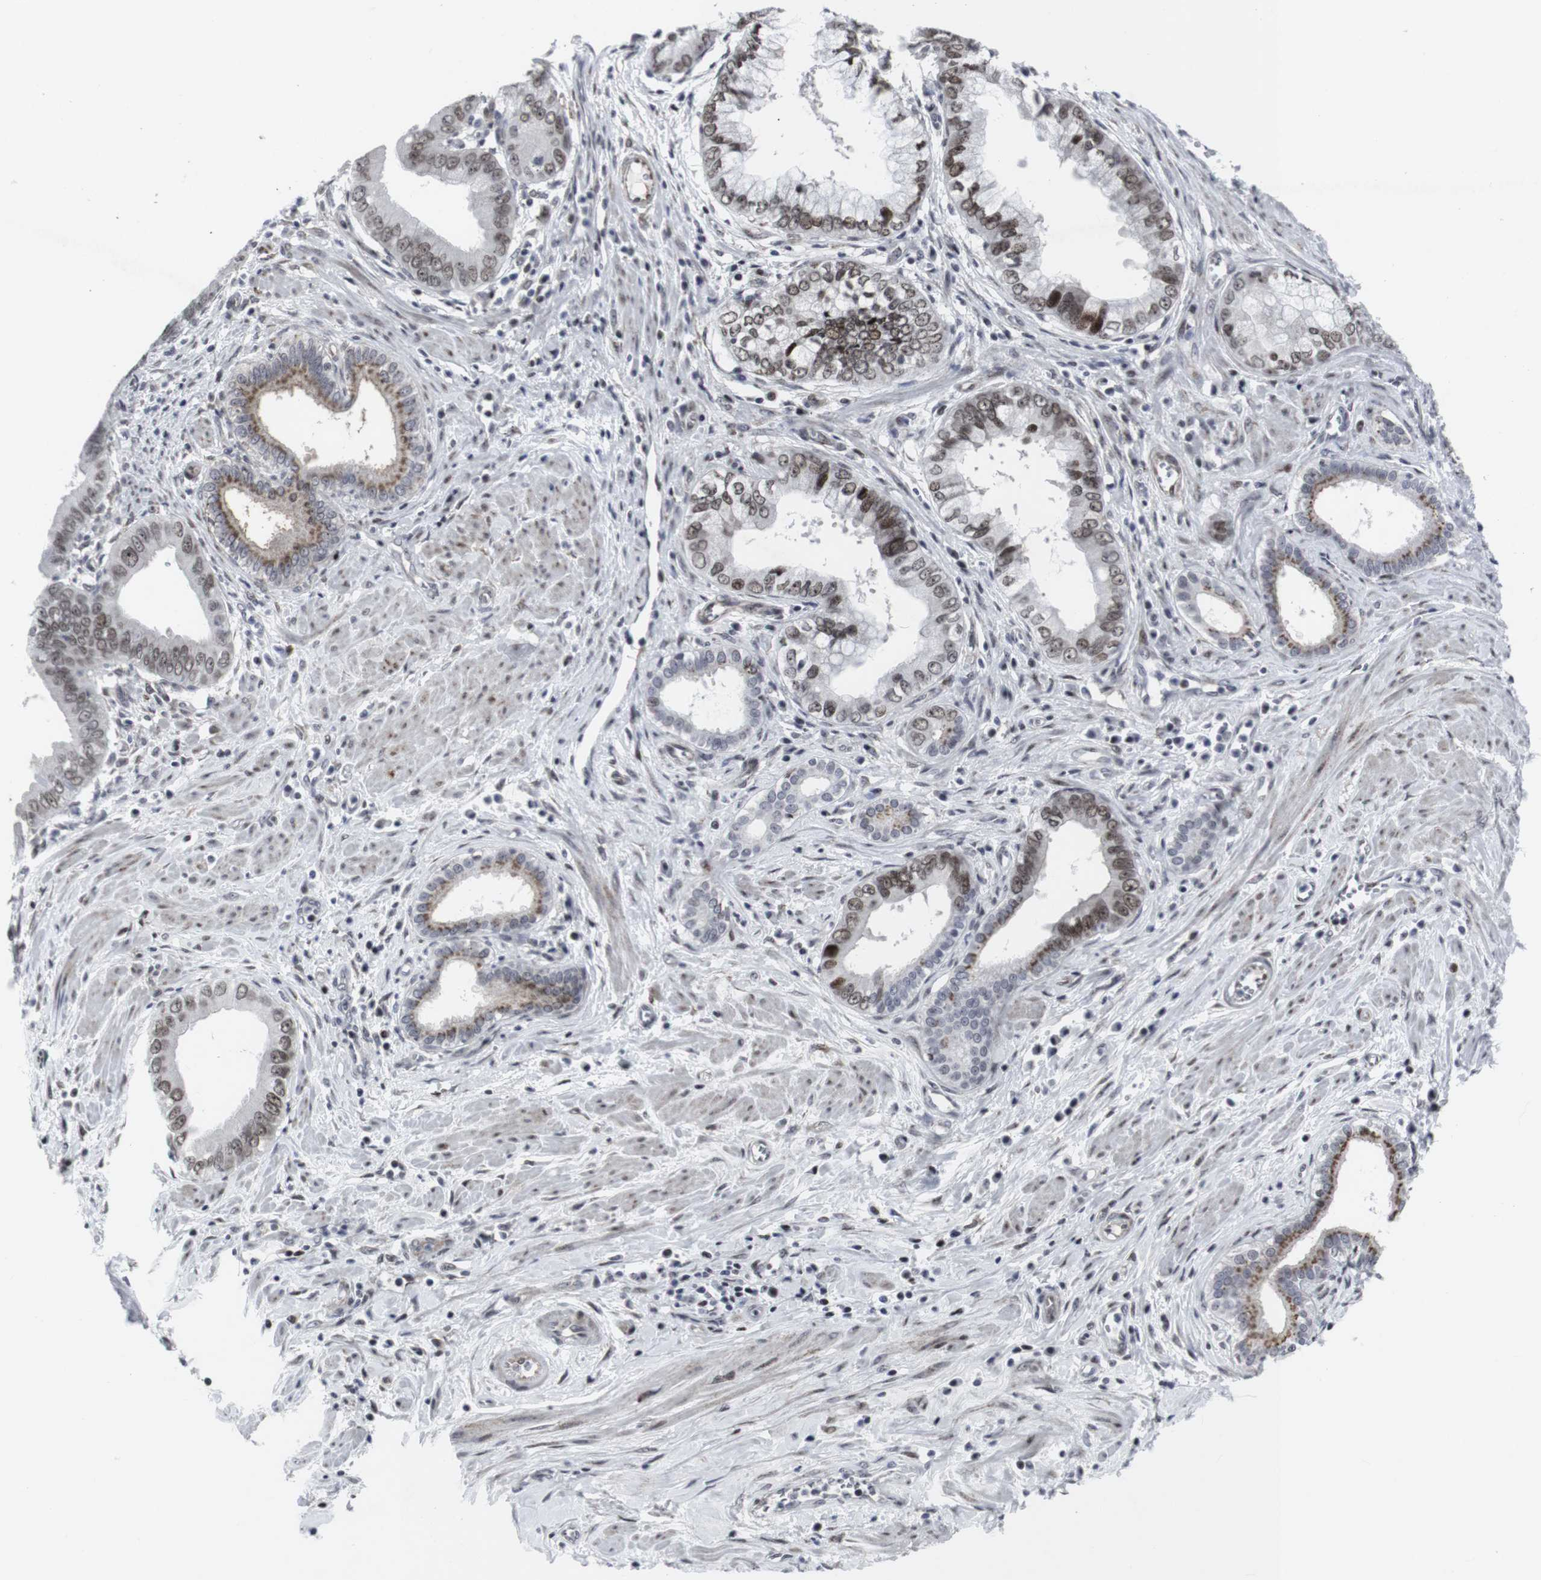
{"staining": {"intensity": "moderate", "quantity": "25%-75%", "location": "cytoplasmic/membranous,nuclear"}, "tissue": "pancreatic cancer", "cell_type": "Tumor cells", "image_type": "cancer", "snomed": [{"axis": "morphology", "description": "Normal tissue, NOS"}, {"axis": "topography", "description": "Lymph node"}], "caption": "A medium amount of moderate cytoplasmic/membranous and nuclear expression is seen in approximately 25%-75% of tumor cells in pancreatic cancer tissue.", "gene": "MLH1", "patient": {"sex": "male", "age": 50}}